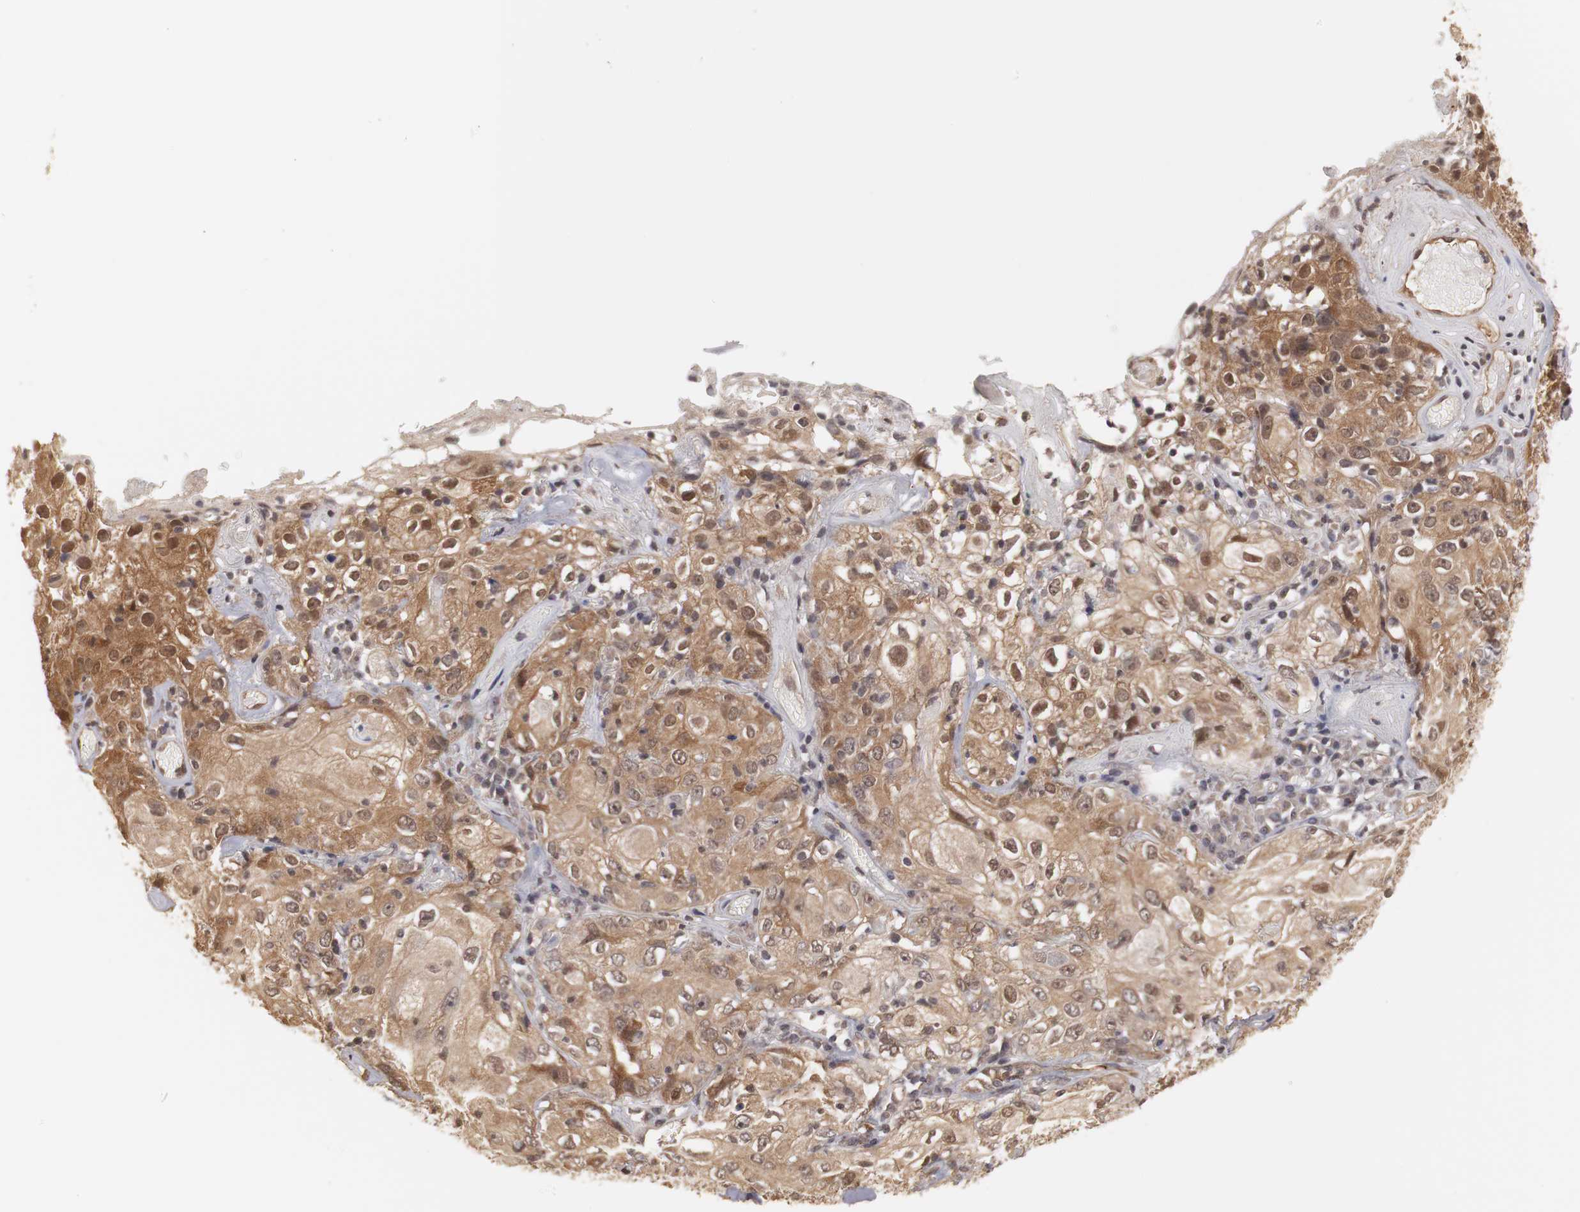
{"staining": {"intensity": "moderate", "quantity": ">75%", "location": "cytoplasmic/membranous,nuclear"}, "tissue": "skin cancer", "cell_type": "Tumor cells", "image_type": "cancer", "snomed": [{"axis": "morphology", "description": "Squamous cell carcinoma, NOS"}, {"axis": "topography", "description": "Skin"}], "caption": "Squamous cell carcinoma (skin) tissue demonstrates moderate cytoplasmic/membranous and nuclear staining in approximately >75% of tumor cells The staining was performed using DAB (3,3'-diaminobenzidine), with brown indicating positive protein expression. Nuclei are stained blue with hematoxylin.", "gene": "PLEKHA1", "patient": {"sex": "male", "age": 65}}